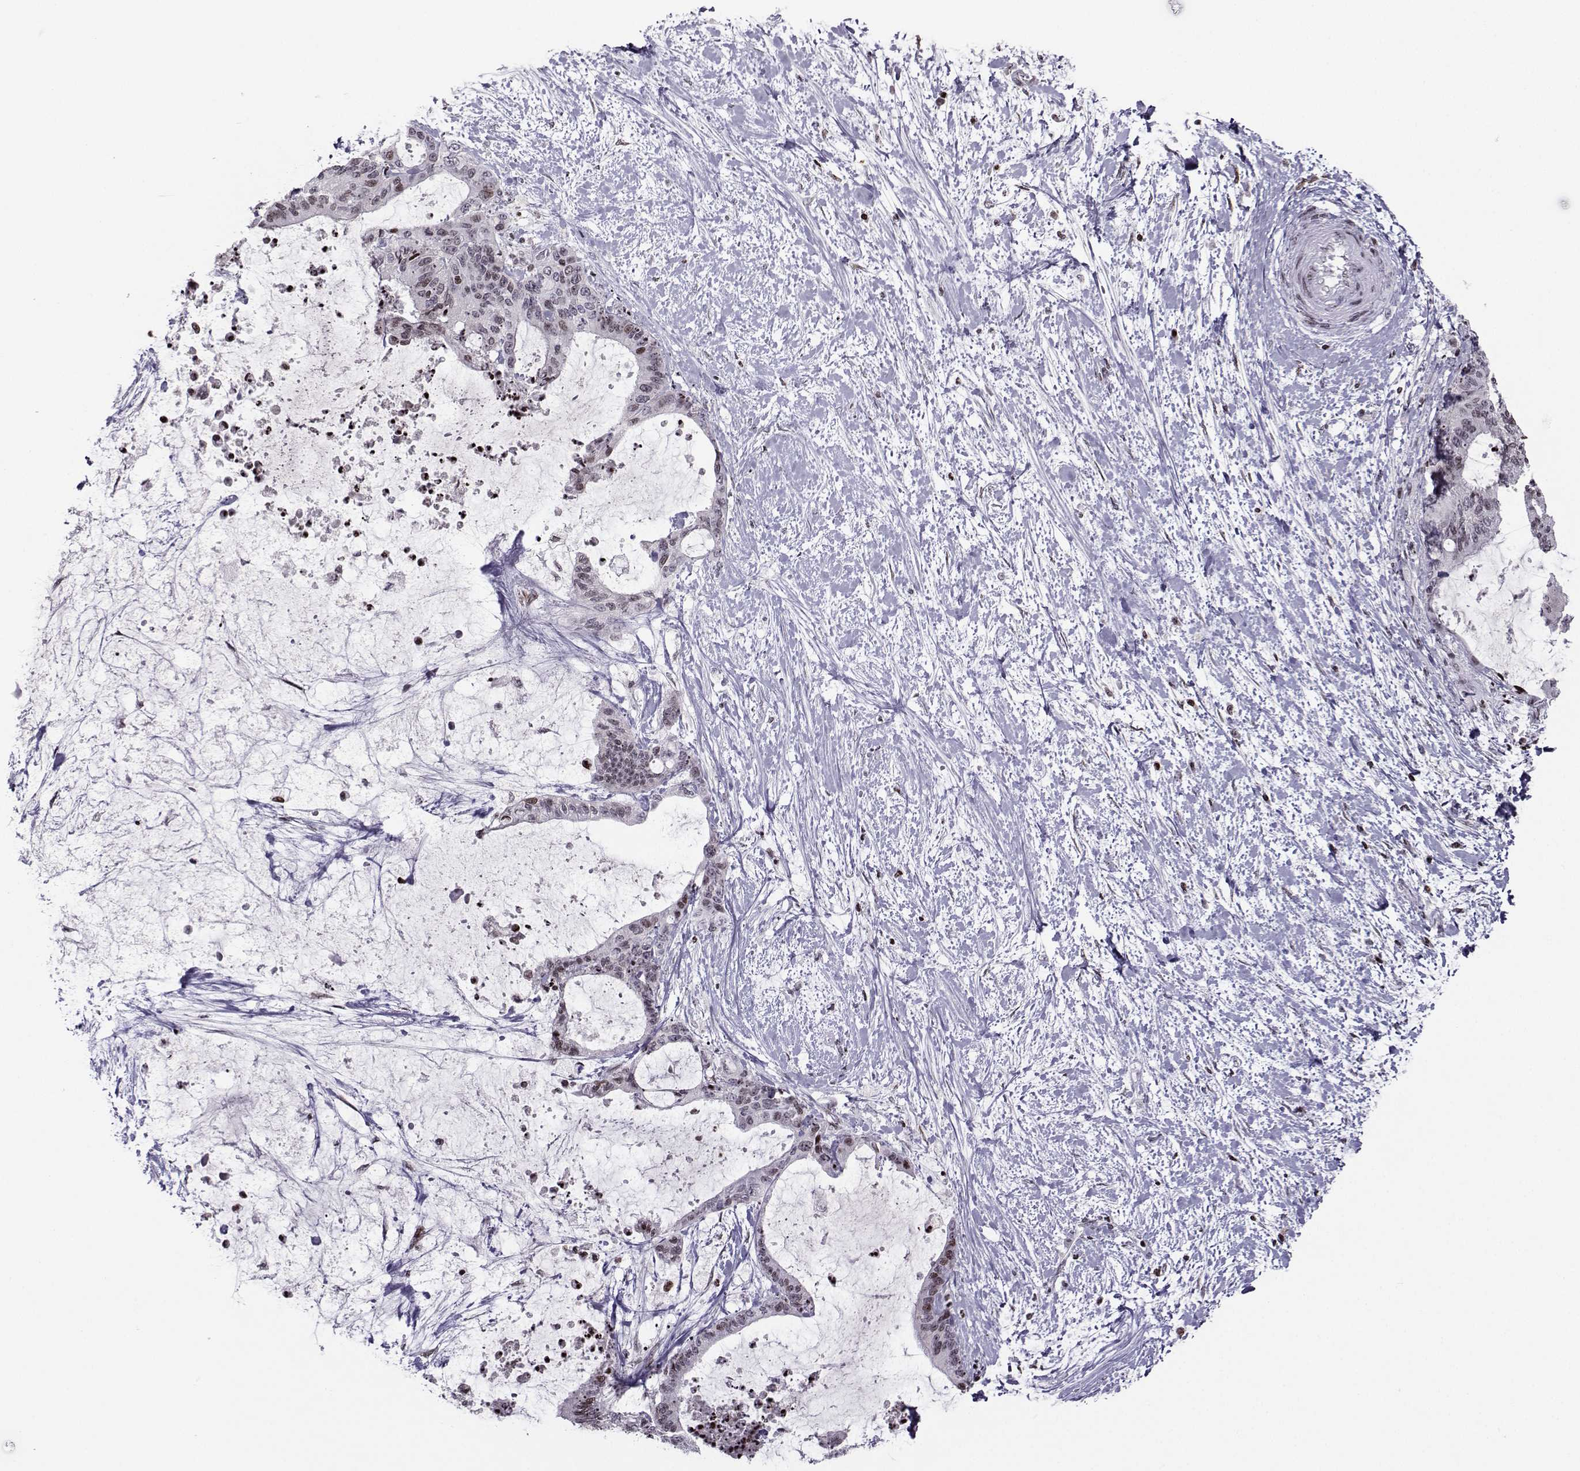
{"staining": {"intensity": "negative", "quantity": "none", "location": "none"}, "tissue": "liver cancer", "cell_type": "Tumor cells", "image_type": "cancer", "snomed": [{"axis": "morphology", "description": "Cholangiocarcinoma"}, {"axis": "topography", "description": "Liver"}], "caption": "Immunohistochemical staining of liver cholangiocarcinoma demonstrates no significant staining in tumor cells.", "gene": "ZNF19", "patient": {"sex": "female", "age": 73}}